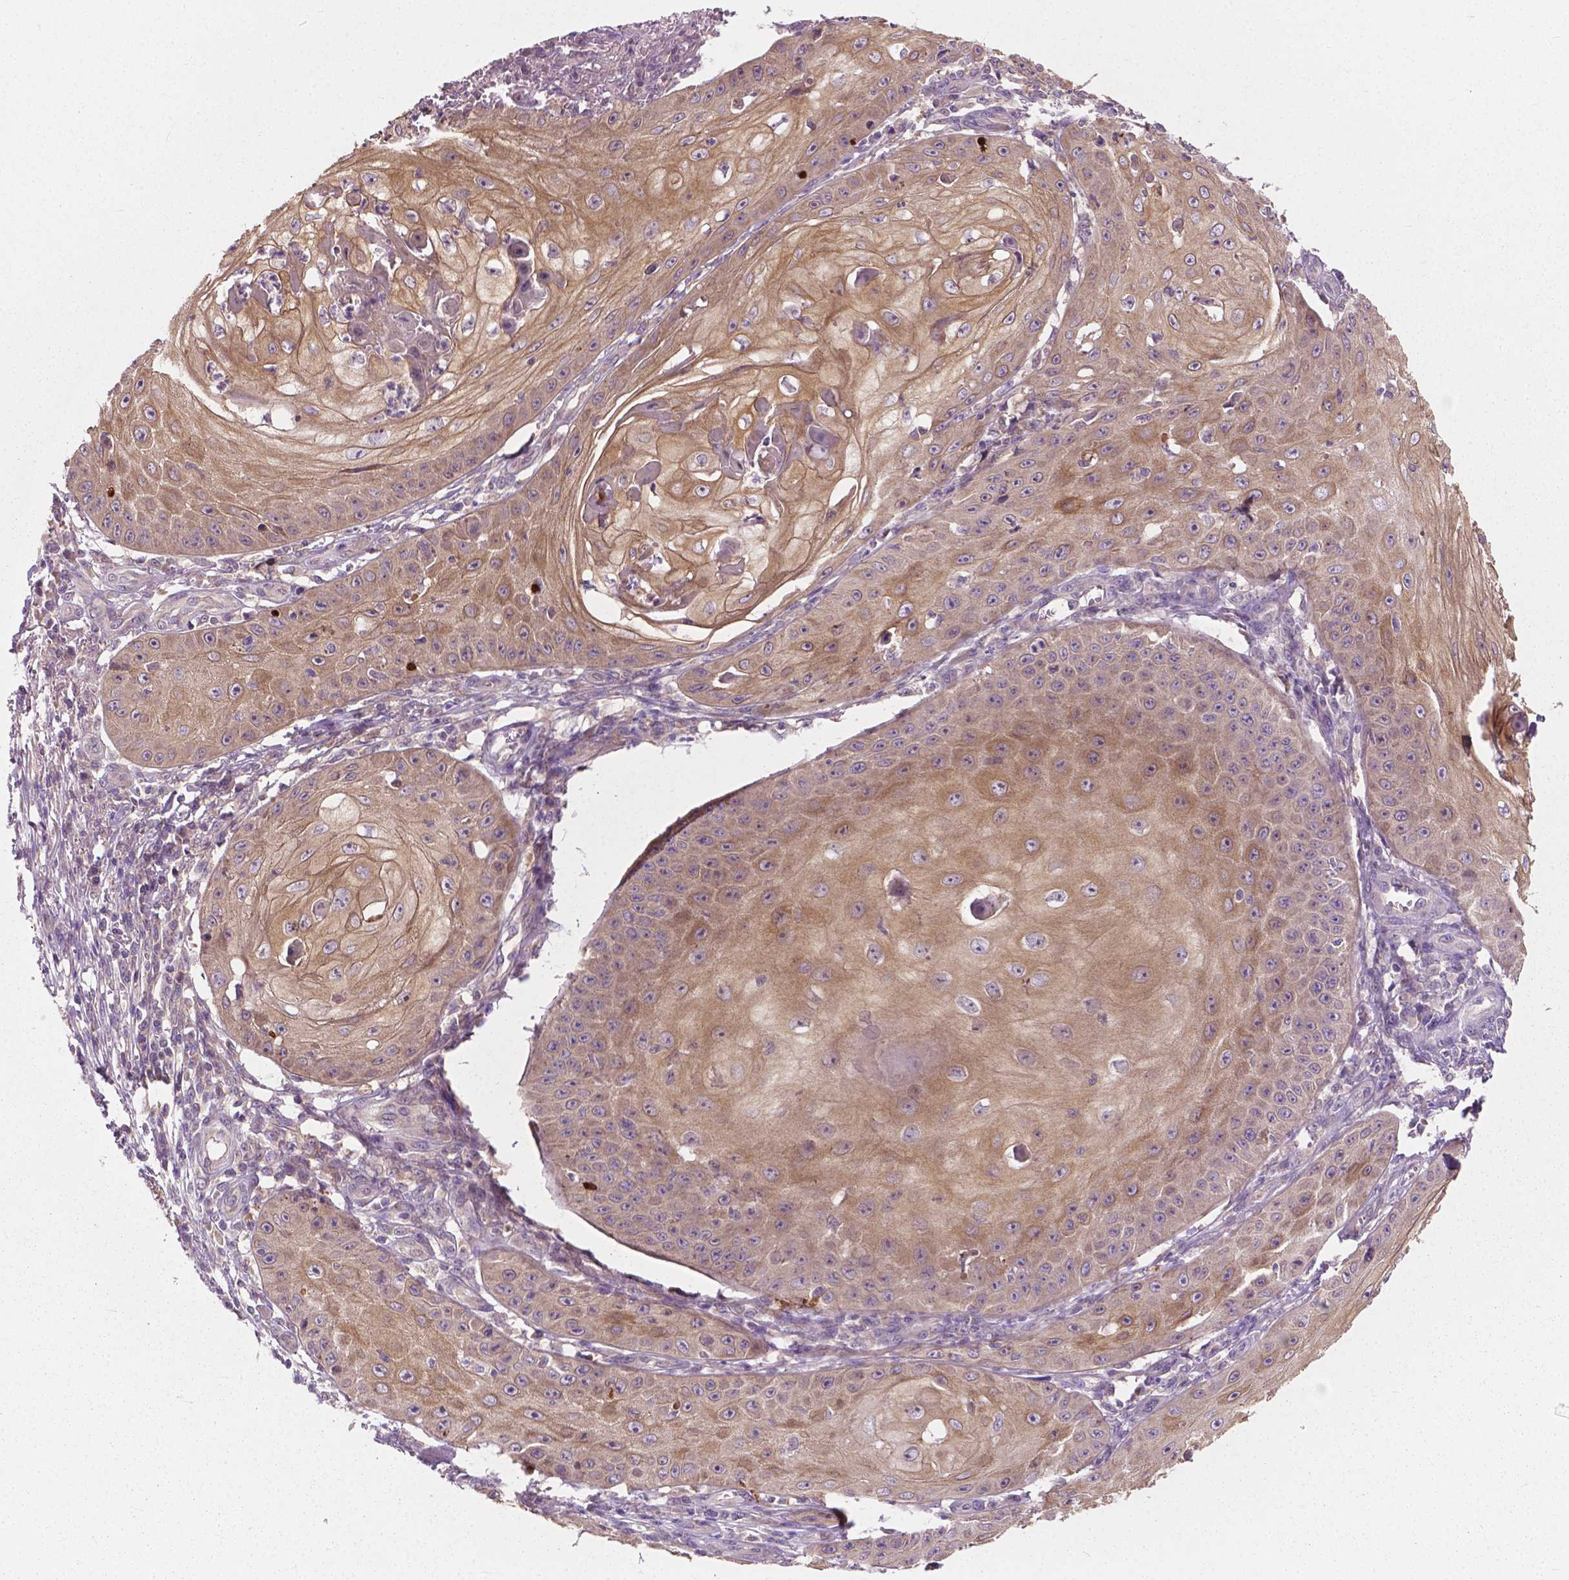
{"staining": {"intensity": "moderate", "quantity": ">75%", "location": "cytoplasmic/membranous"}, "tissue": "skin cancer", "cell_type": "Tumor cells", "image_type": "cancer", "snomed": [{"axis": "morphology", "description": "Squamous cell carcinoma, NOS"}, {"axis": "topography", "description": "Skin"}], "caption": "Protein analysis of squamous cell carcinoma (skin) tissue displays moderate cytoplasmic/membranous staining in about >75% of tumor cells. (IHC, brightfield microscopy, high magnification).", "gene": "MZT1", "patient": {"sex": "male", "age": 70}}